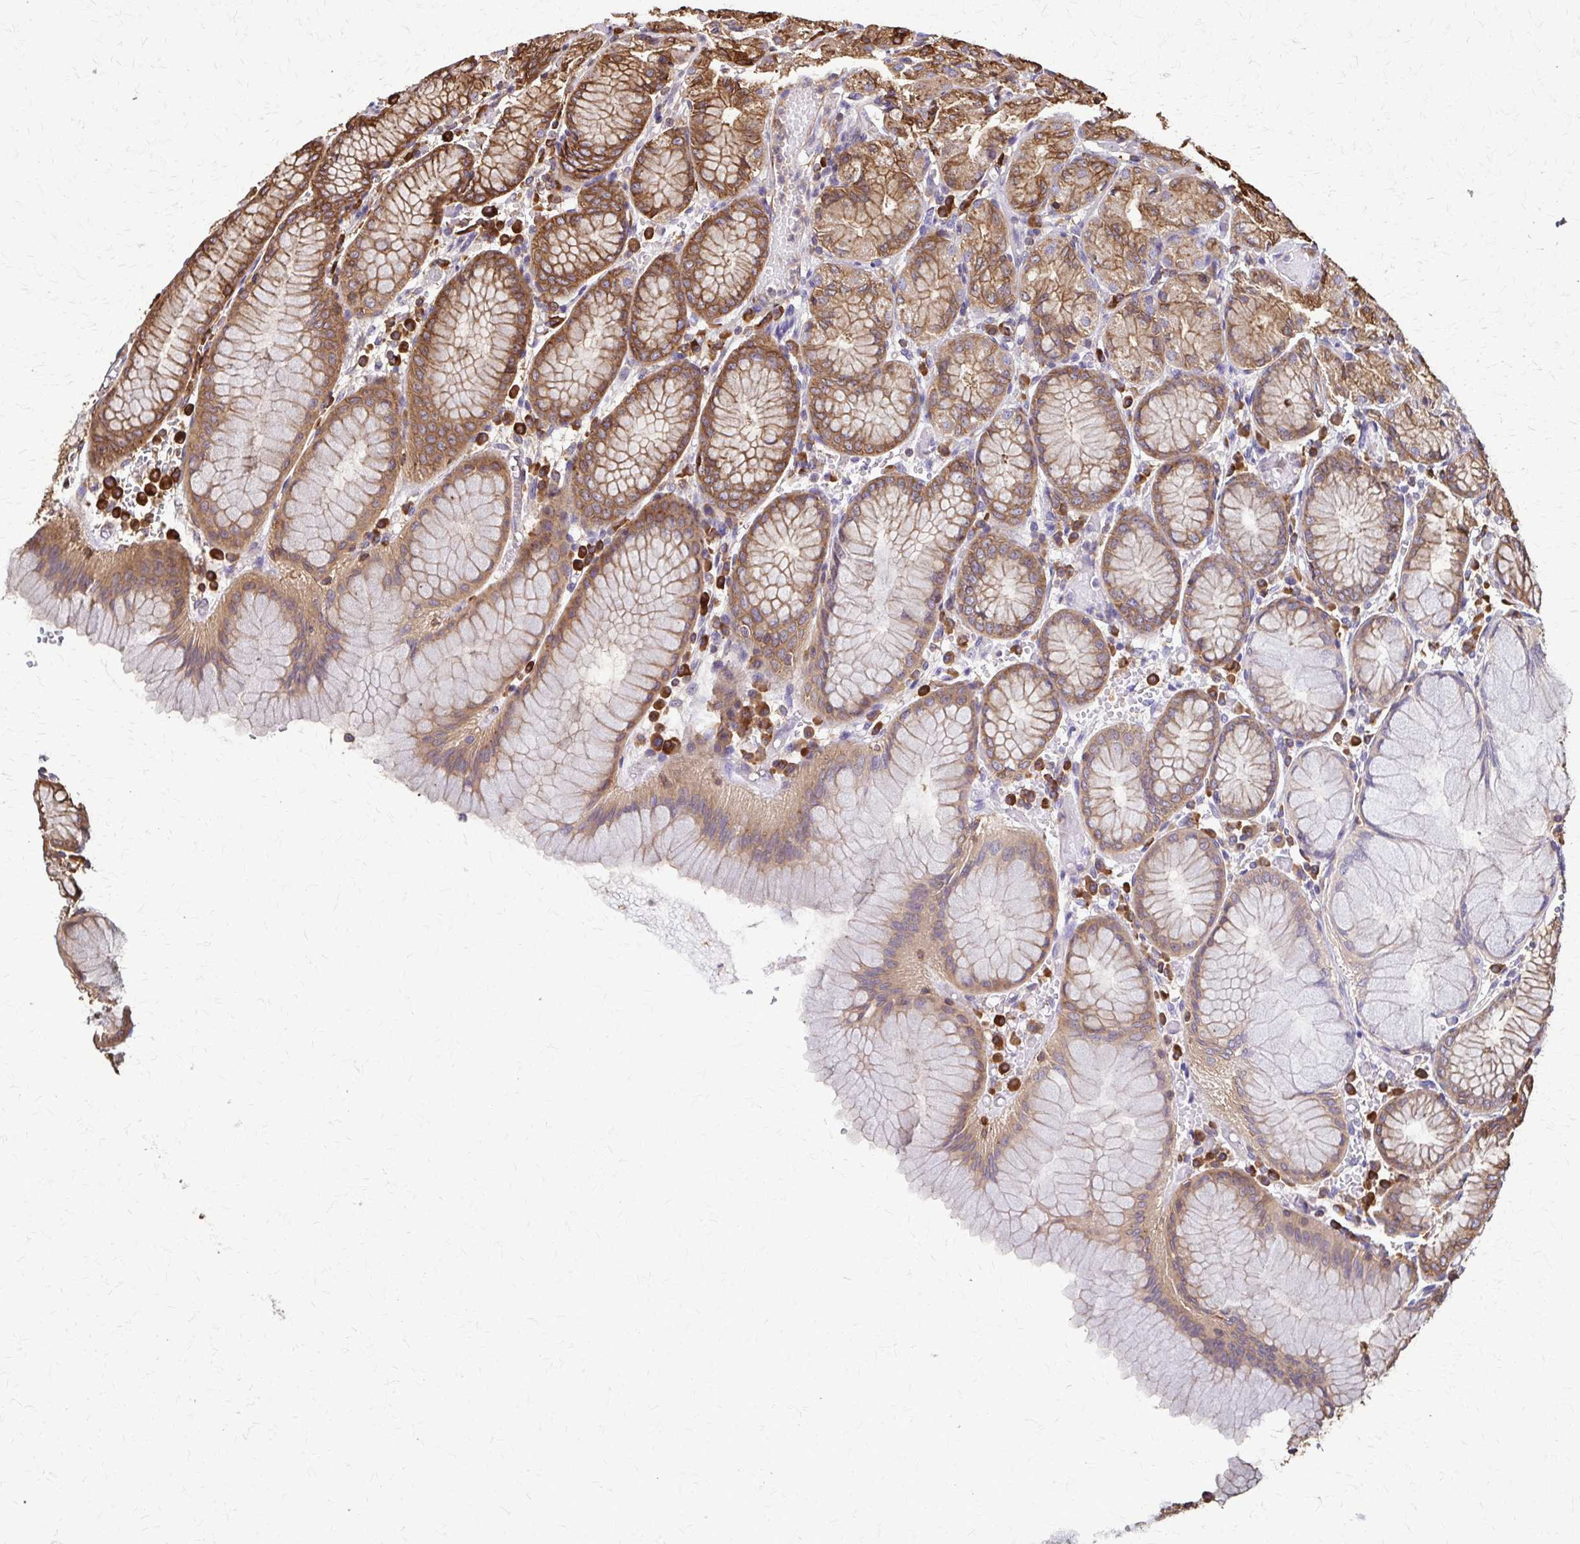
{"staining": {"intensity": "strong", "quantity": "25%-75%", "location": "cytoplasmic/membranous"}, "tissue": "stomach", "cell_type": "Glandular cells", "image_type": "normal", "snomed": [{"axis": "morphology", "description": "Normal tissue, NOS"}, {"axis": "topography", "description": "Stomach"}], "caption": "Immunohistochemistry (DAB (3,3'-diaminobenzidine)) staining of unremarkable human stomach reveals strong cytoplasmic/membranous protein staining in approximately 25%-75% of glandular cells.", "gene": "EEF2", "patient": {"sex": "female", "age": 57}}